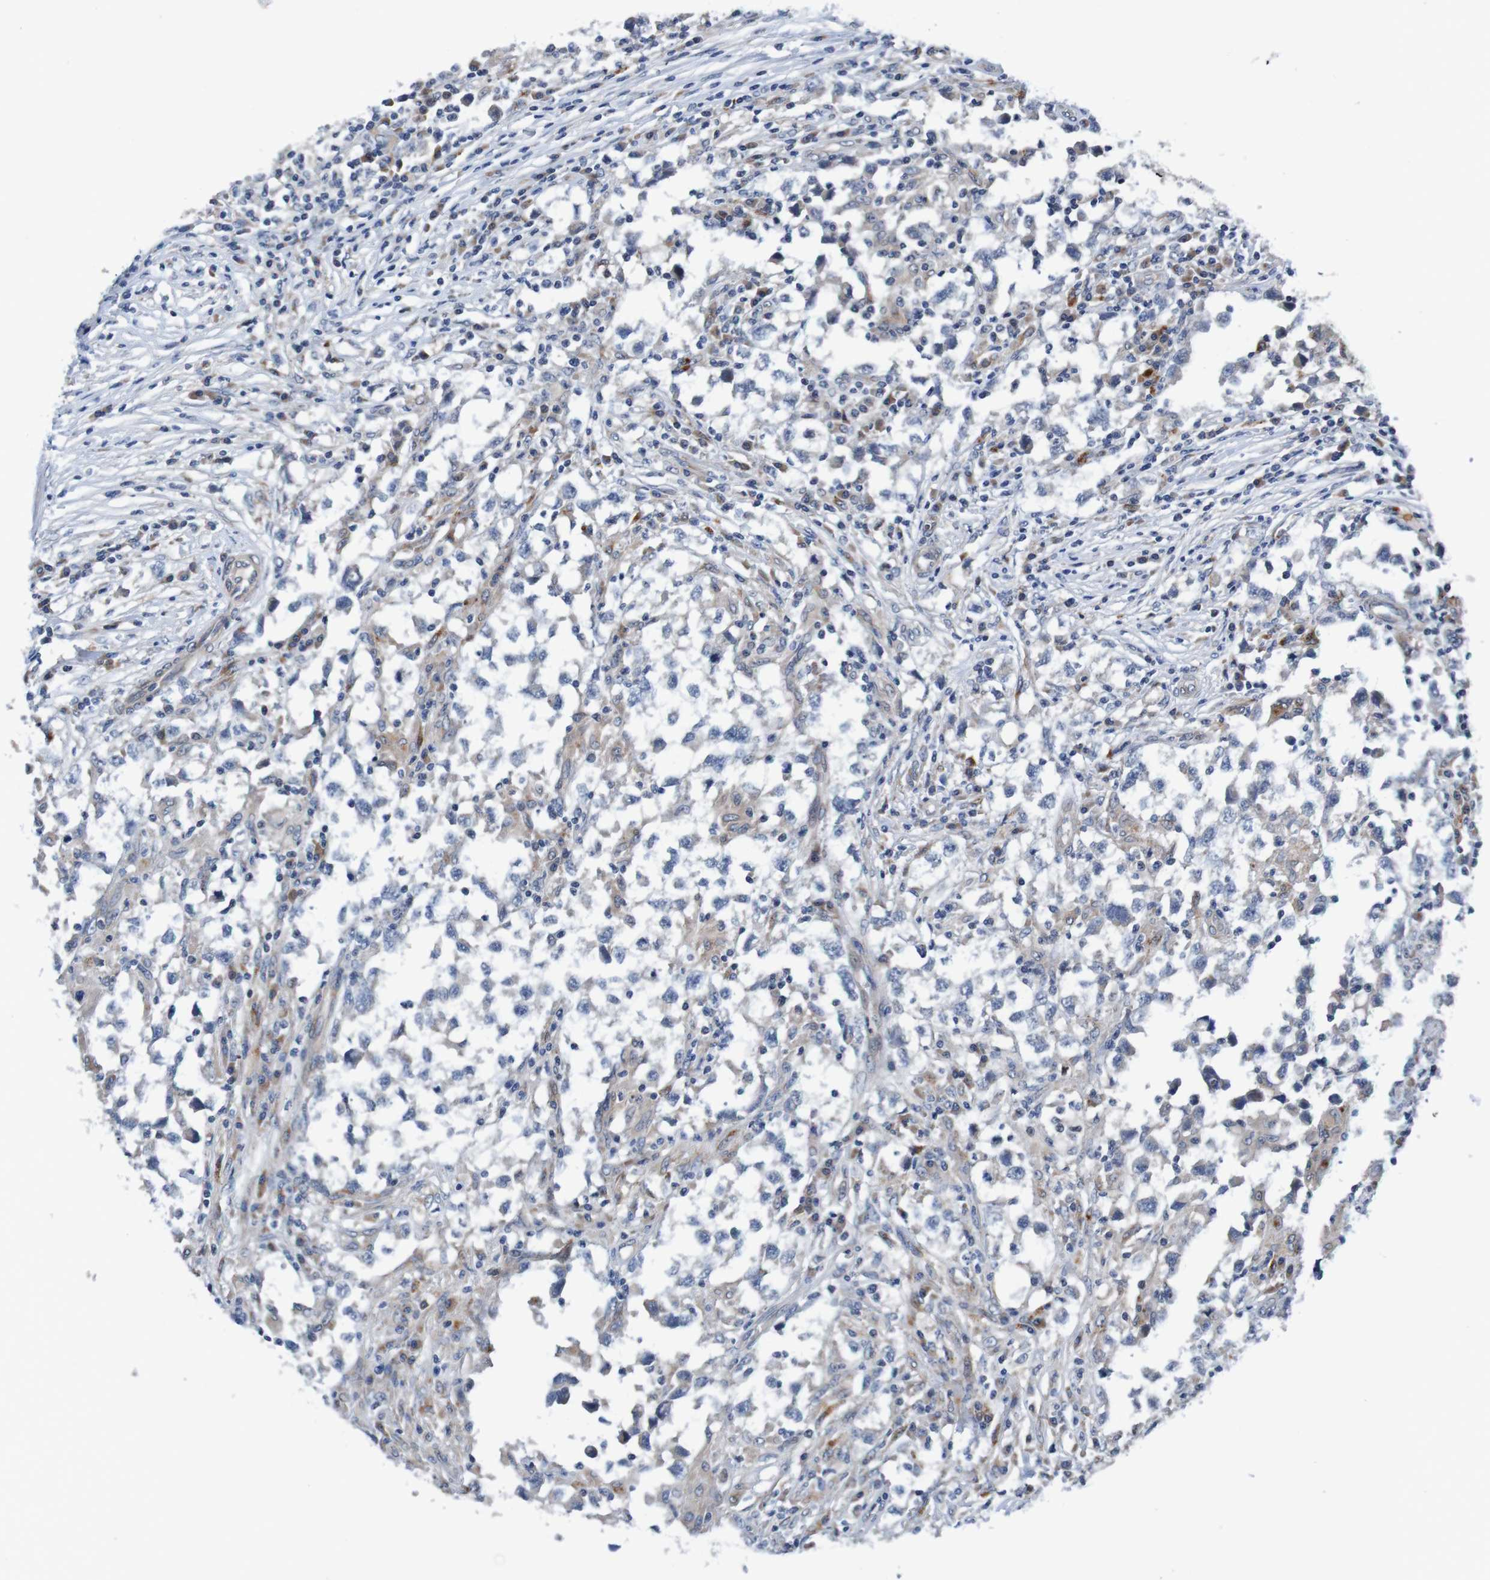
{"staining": {"intensity": "negative", "quantity": "none", "location": "none"}, "tissue": "testis cancer", "cell_type": "Tumor cells", "image_type": "cancer", "snomed": [{"axis": "morphology", "description": "Carcinoma, Embryonal, NOS"}, {"axis": "topography", "description": "Testis"}], "caption": "Human embryonal carcinoma (testis) stained for a protein using immunohistochemistry (IHC) shows no staining in tumor cells.", "gene": "CPED1", "patient": {"sex": "male", "age": 21}}